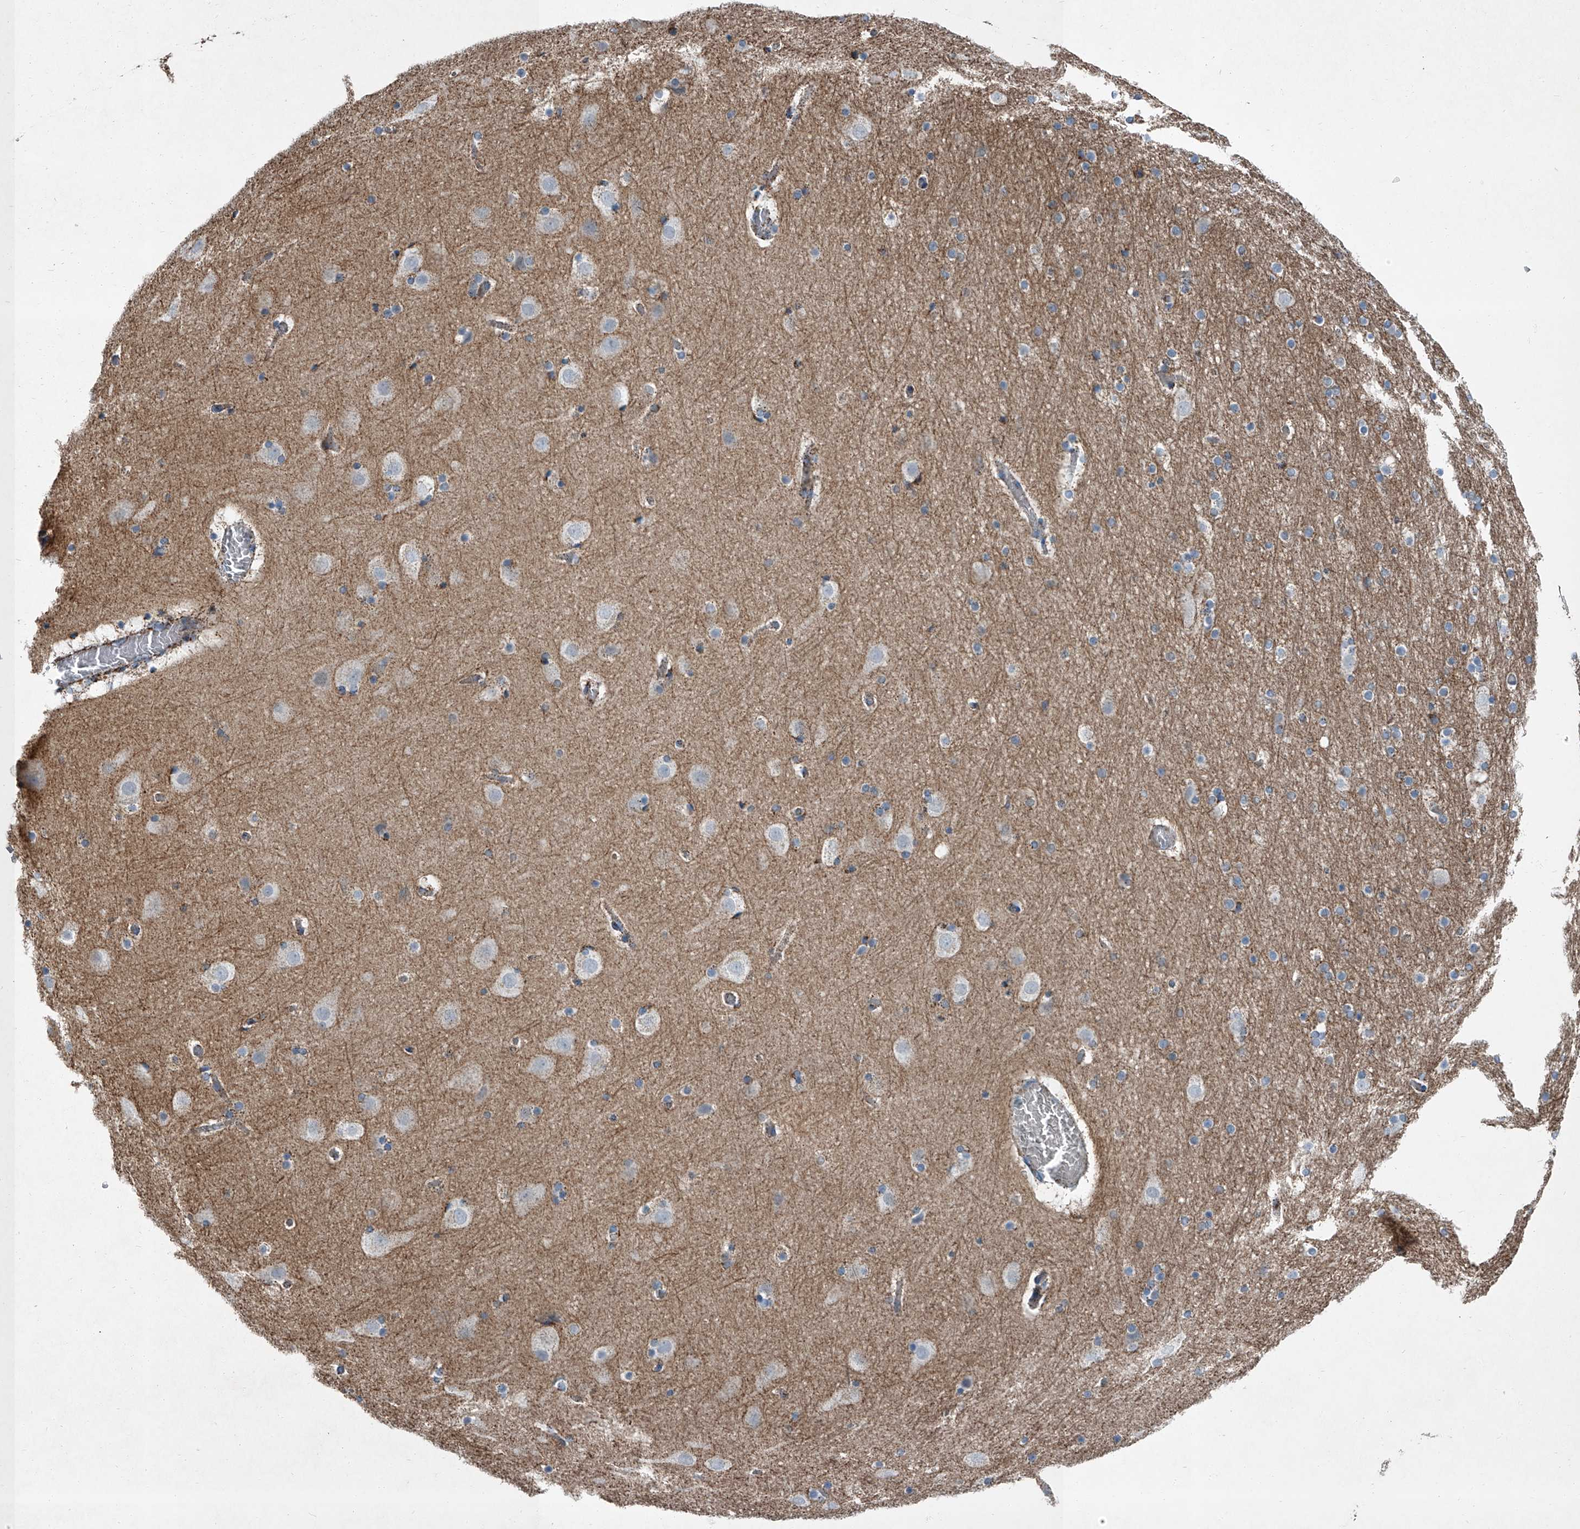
{"staining": {"intensity": "negative", "quantity": "none", "location": "none"}, "tissue": "cerebral cortex", "cell_type": "Endothelial cells", "image_type": "normal", "snomed": [{"axis": "morphology", "description": "Normal tissue, NOS"}, {"axis": "topography", "description": "Cerebral cortex"}], "caption": "A micrograph of human cerebral cortex is negative for staining in endothelial cells. The staining is performed using DAB (3,3'-diaminobenzidine) brown chromogen with nuclei counter-stained in using hematoxylin.", "gene": "CHRNA7", "patient": {"sex": "male", "age": 57}}